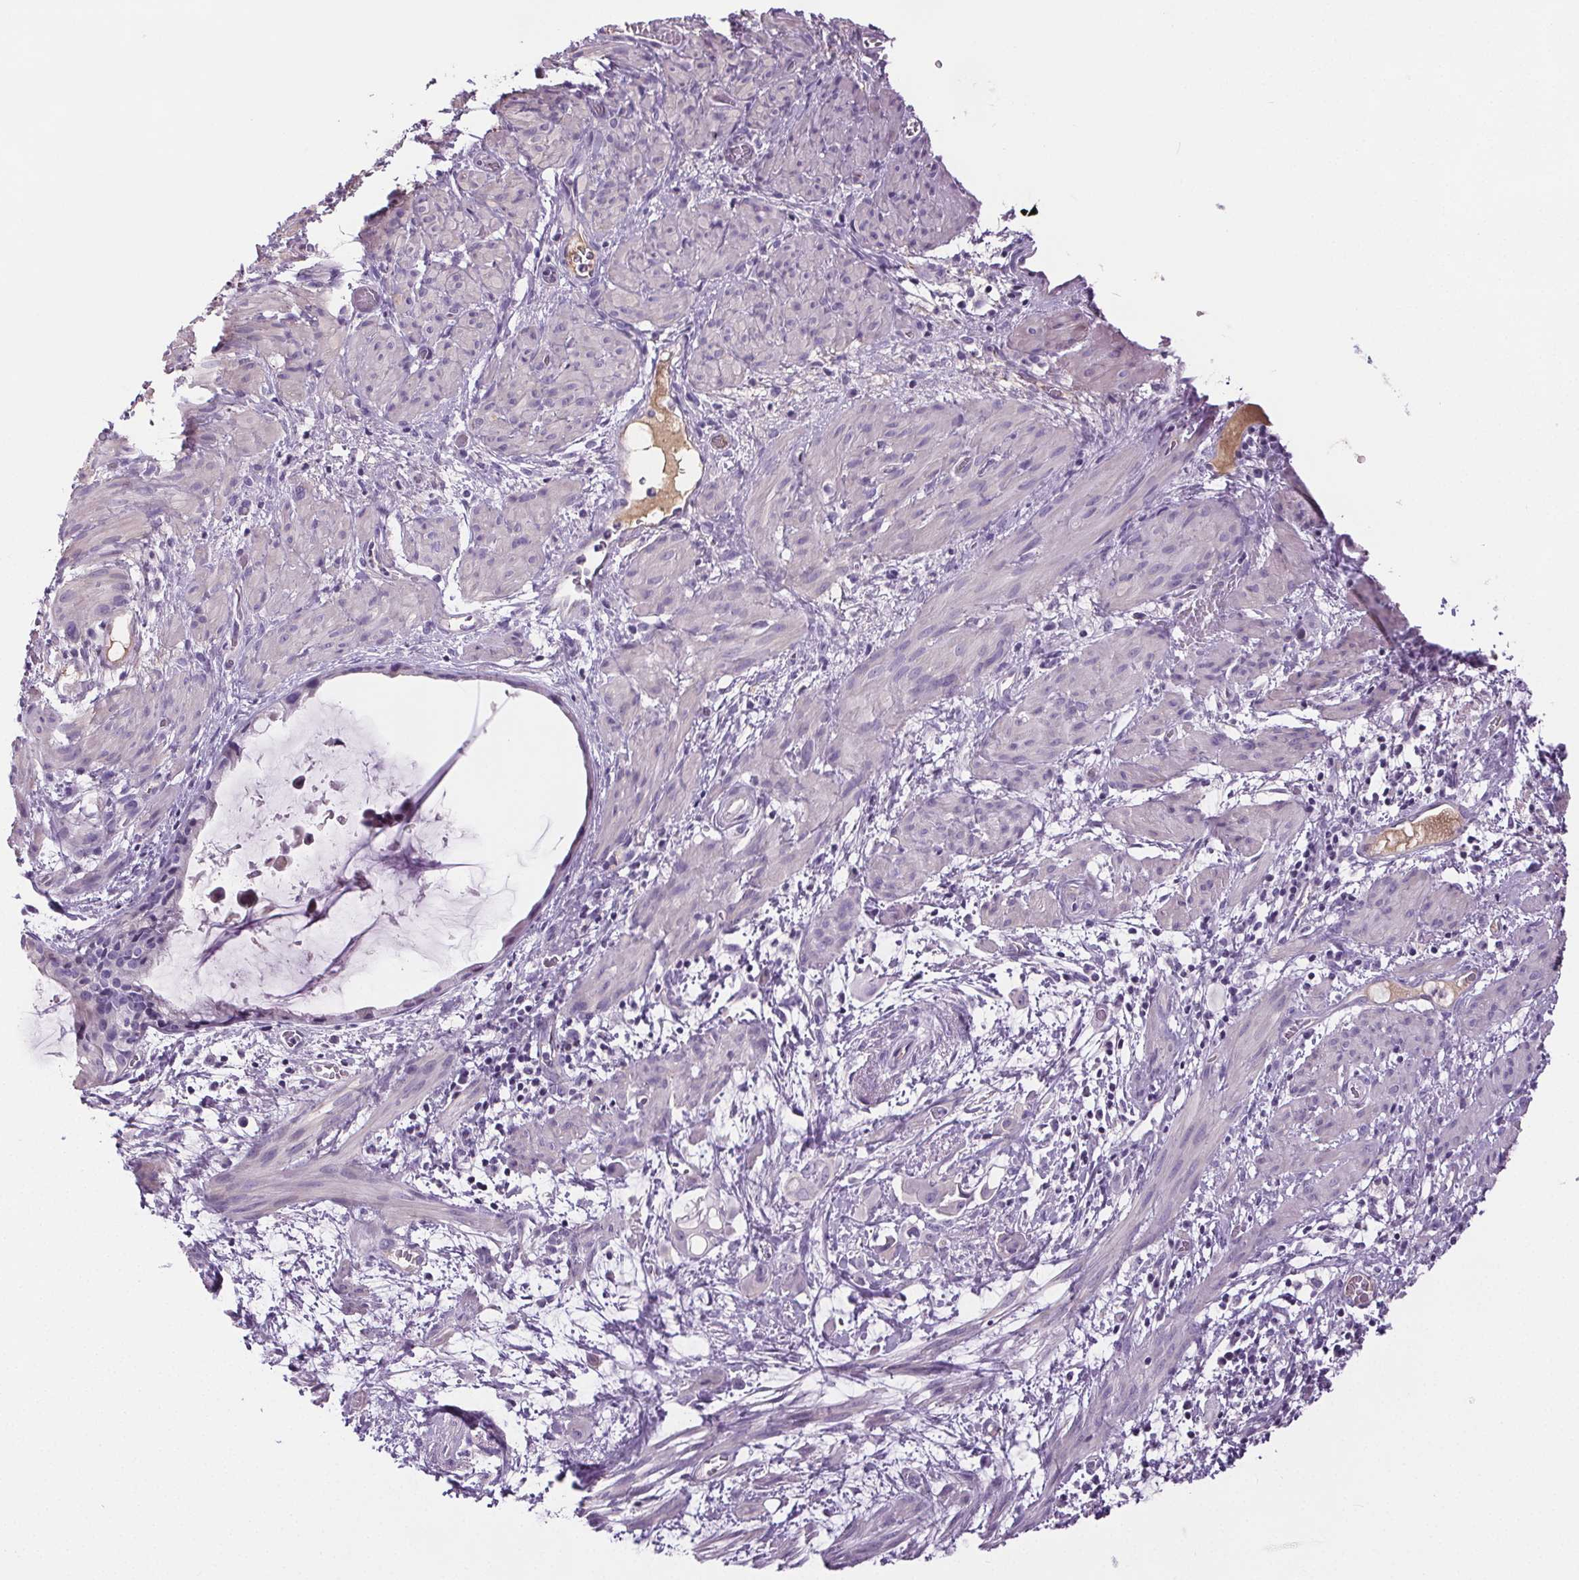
{"staining": {"intensity": "negative", "quantity": "none", "location": "none"}, "tissue": "endometrial cancer", "cell_type": "Tumor cells", "image_type": "cancer", "snomed": [{"axis": "morphology", "description": "Adenocarcinoma, NOS"}, {"axis": "topography", "description": "Endometrium"}], "caption": "DAB immunohistochemical staining of endometrial cancer (adenocarcinoma) reveals no significant expression in tumor cells.", "gene": "CD5L", "patient": {"sex": "female", "age": 86}}